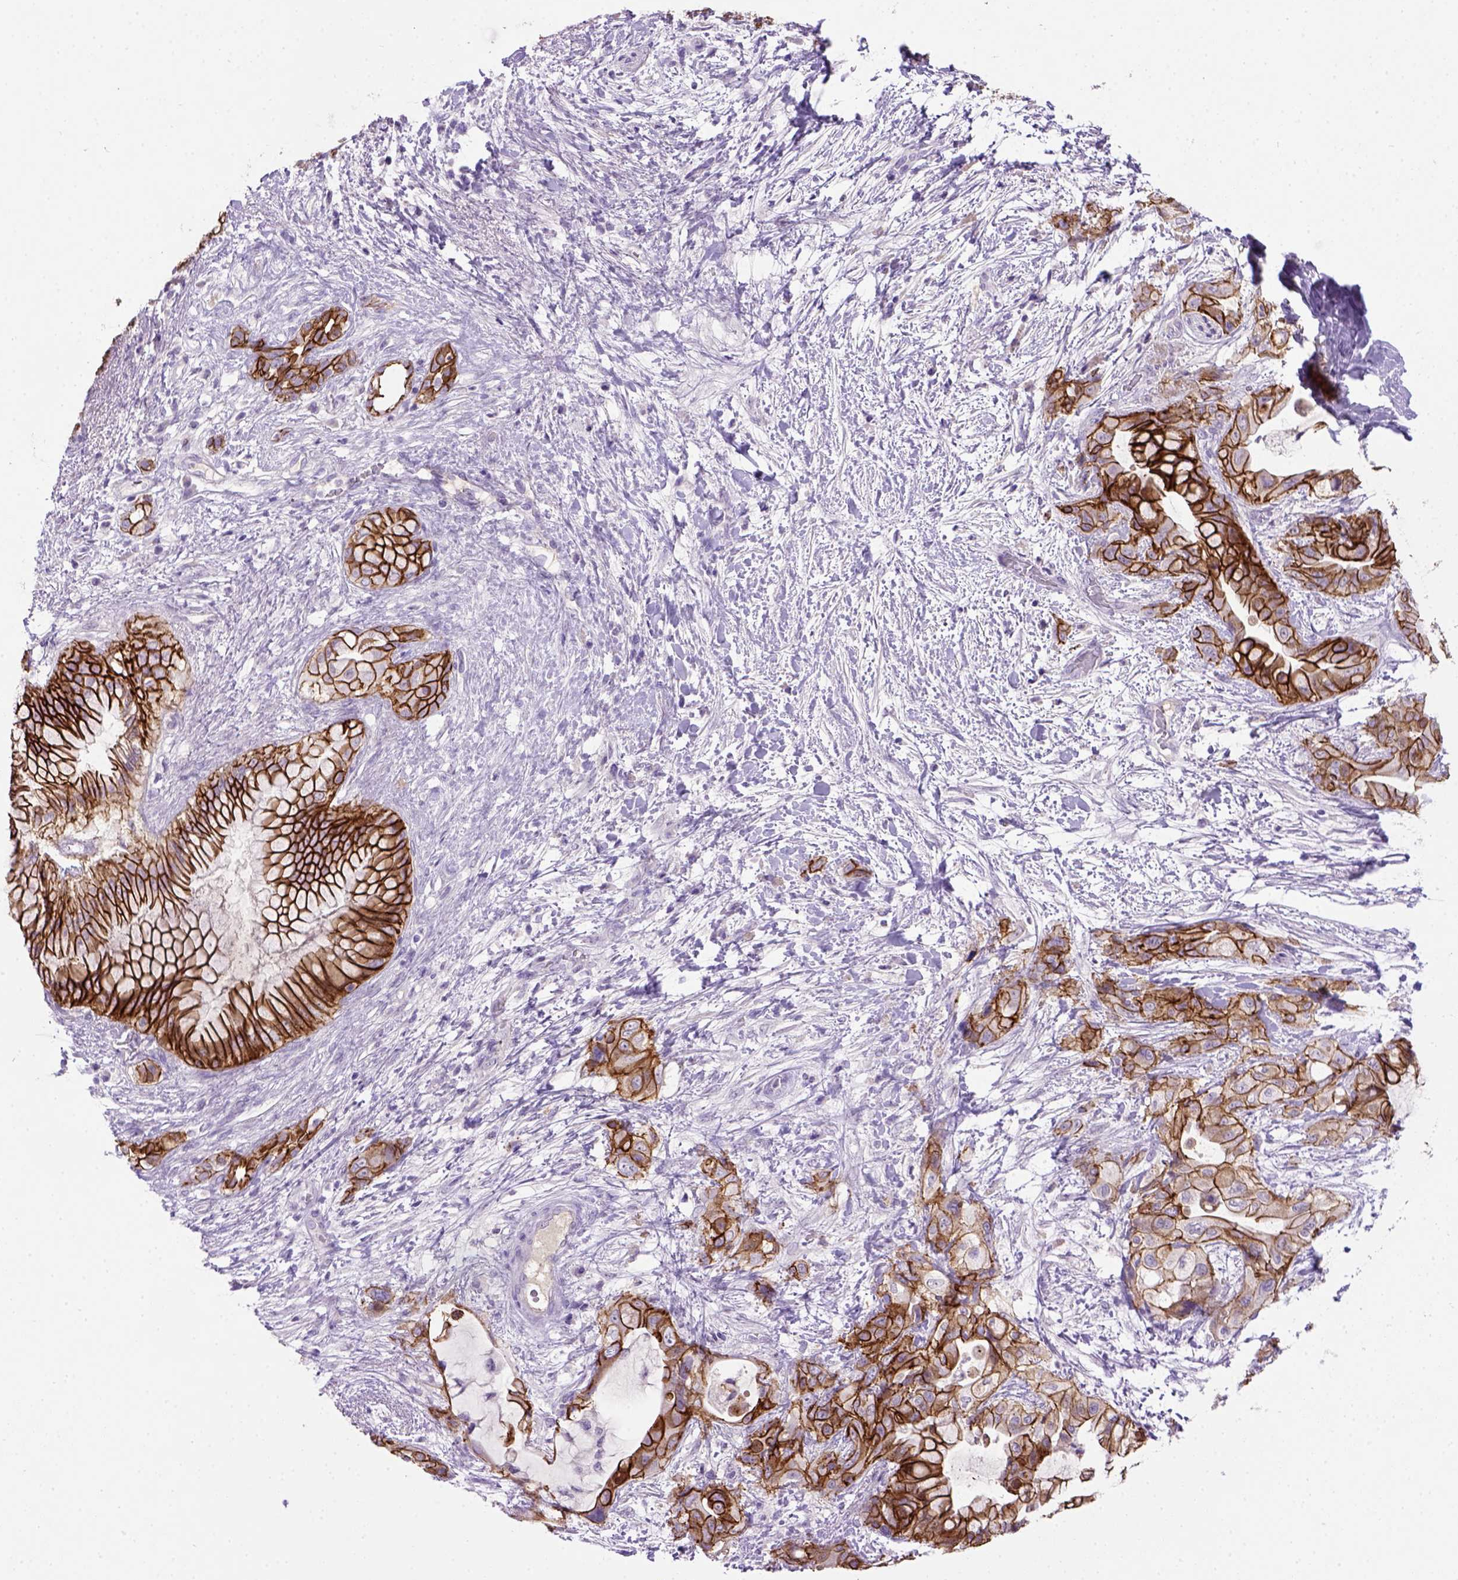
{"staining": {"intensity": "strong", "quantity": ">75%", "location": "cytoplasmic/membranous"}, "tissue": "pancreatic cancer", "cell_type": "Tumor cells", "image_type": "cancer", "snomed": [{"axis": "morphology", "description": "Adenocarcinoma, NOS"}, {"axis": "topography", "description": "Pancreas"}], "caption": "Tumor cells reveal strong cytoplasmic/membranous expression in about >75% of cells in adenocarcinoma (pancreatic). (Brightfield microscopy of DAB IHC at high magnification).", "gene": "CDH1", "patient": {"sex": "male", "age": 71}}